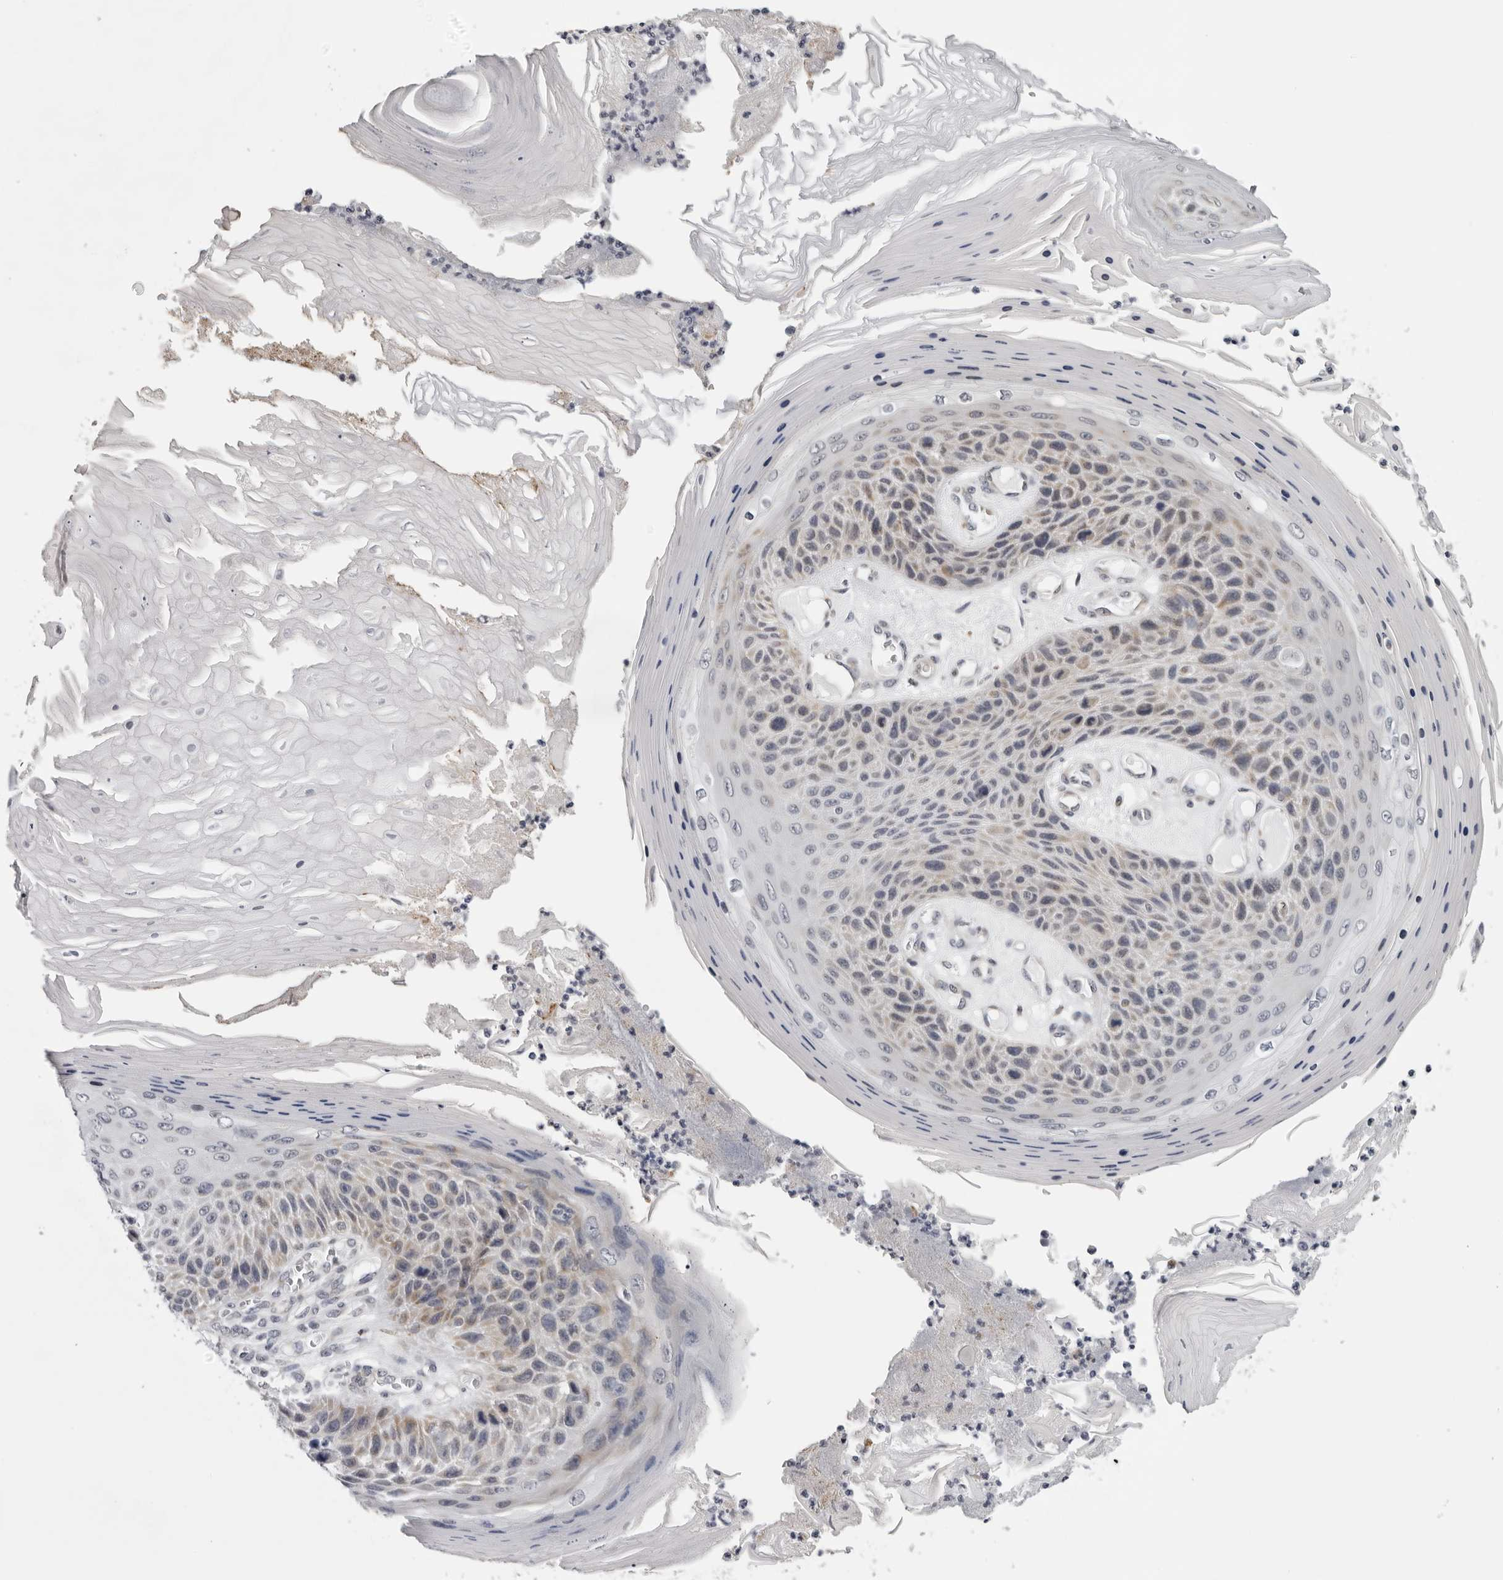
{"staining": {"intensity": "weak", "quantity": "25%-75%", "location": "cytoplasmic/membranous"}, "tissue": "skin cancer", "cell_type": "Tumor cells", "image_type": "cancer", "snomed": [{"axis": "morphology", "description": "Squamous cell carcinoma, NOS"}, {"axis": "topography", "description": "Skin"}], "caption": "Immunohistochemistry image of skin squamous cell carcinoma stained for a protein (brown), which reveals low levels of weak cytoplasmic/membranous staining in about 25%-75% of tumor cells.", "gene": "CPT2", "patient": {"sex": "female", "age": 88}}